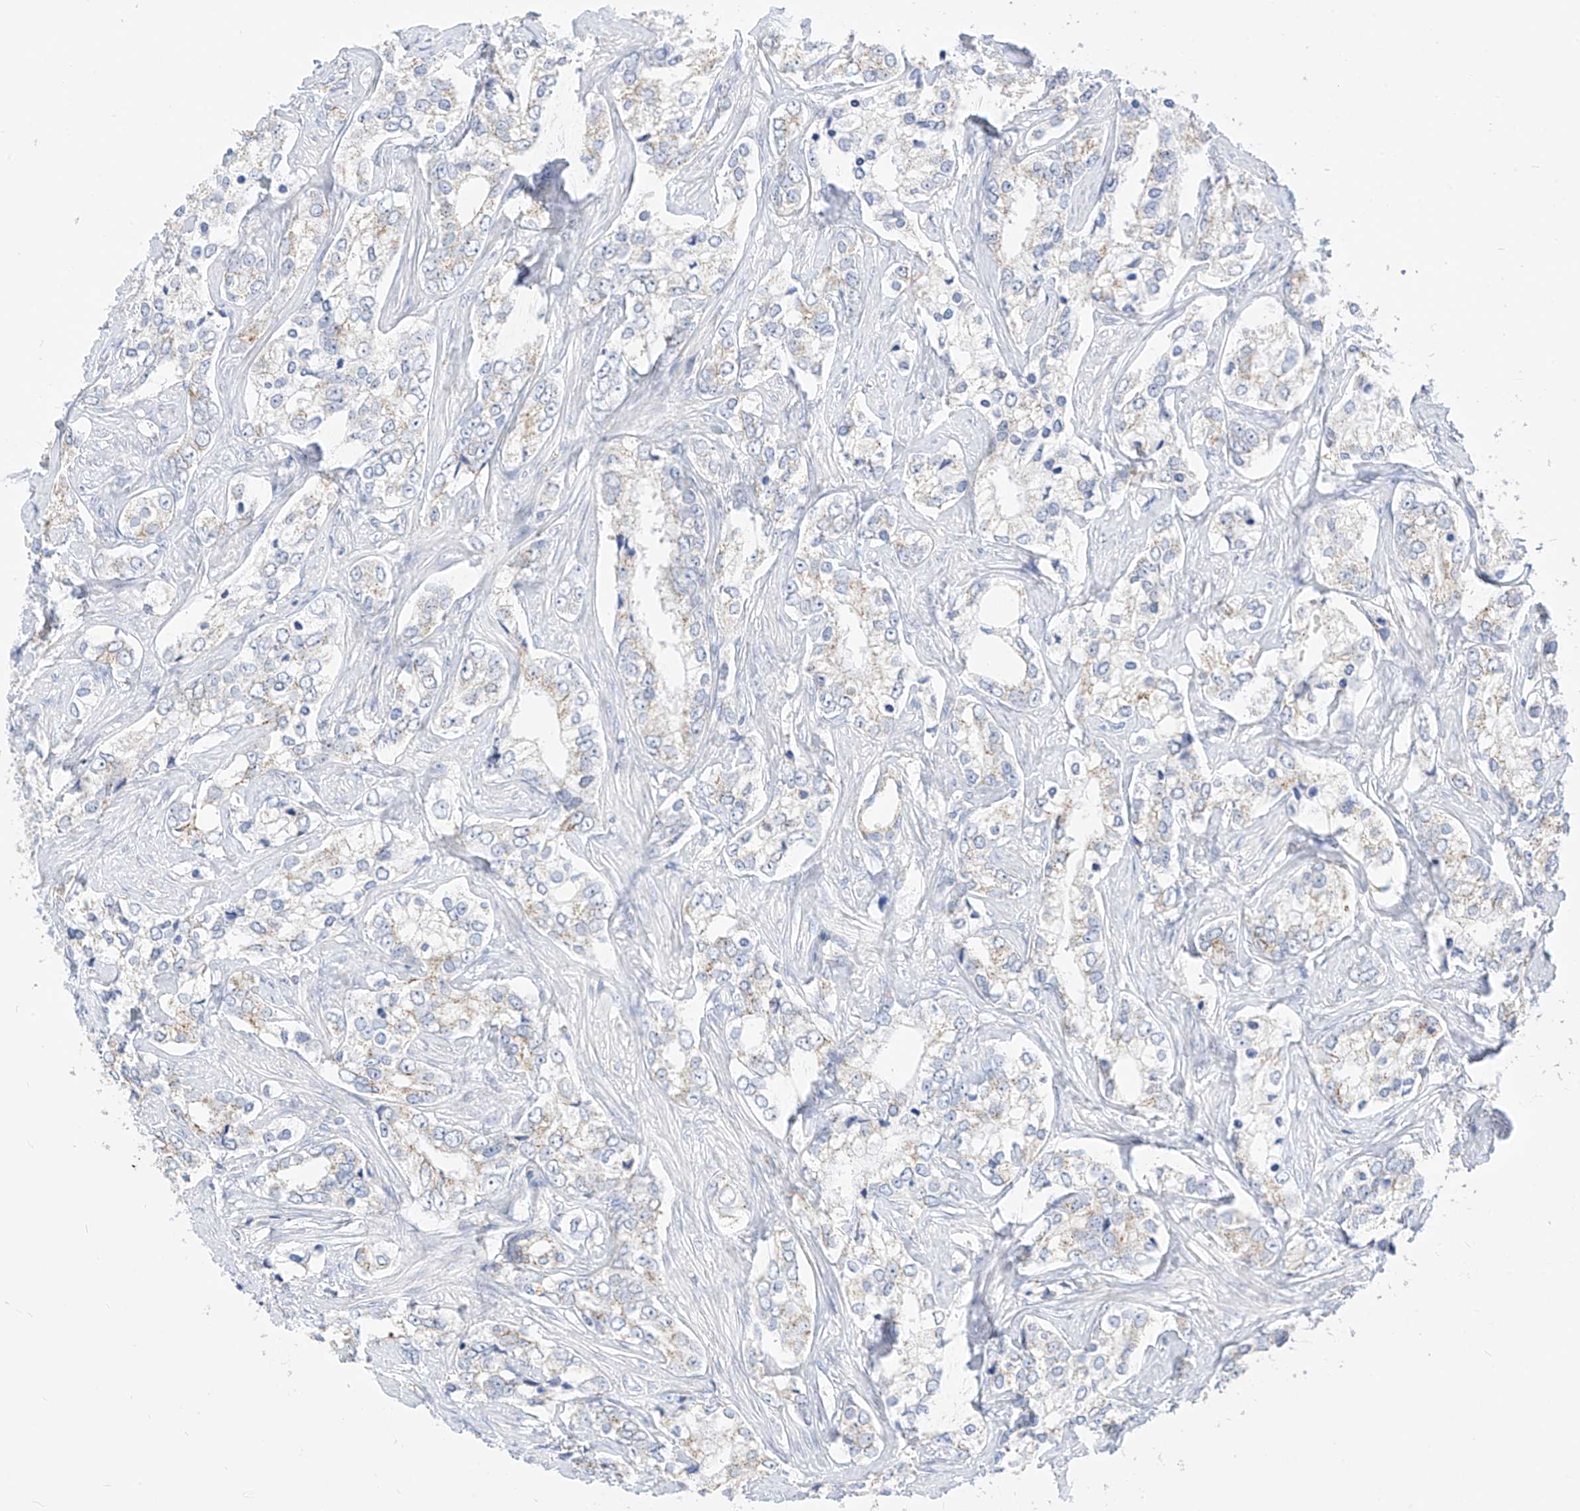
{"staining": {"intensity": "negative", "quantity": "none", "location": "none"}, "tissue": "prostate cancer", "cell_type": "Tumor cells", "image_type": "cancer", "snomed": [{"axis": "morphology", "description": "Adenocarcinoma, High grade"}, {"axis": "topography", "description": "Prostate"}], "caption": "This is an immunohistochemistry photomicrograph of prostate adenocarcinoma (high-grade). There is no expression in tumor cells.", "gene": "RASA2", "patient": {"sex": "male", "age": 66}}